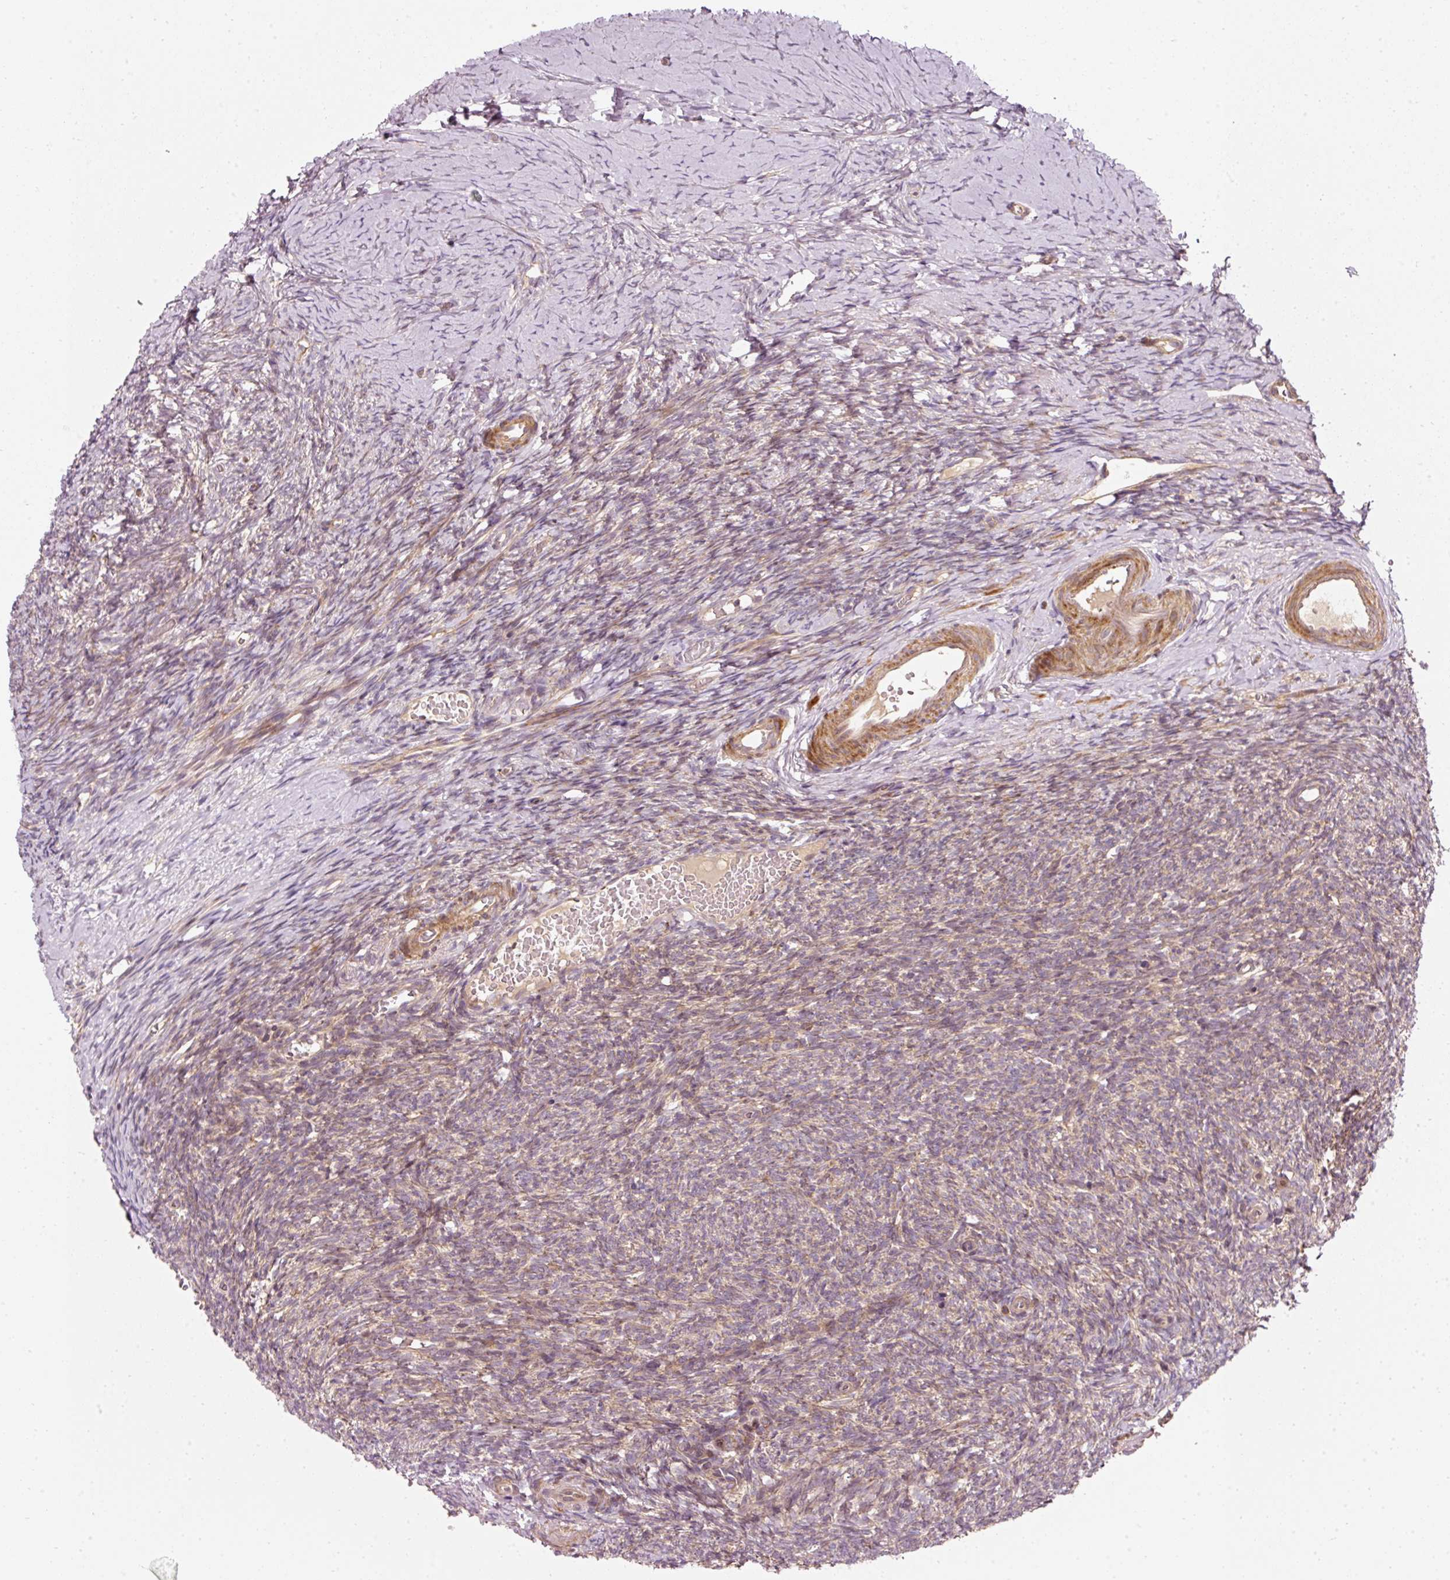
{"staining": {"intensity": "moderate", "quantity": ">75%", "location": "cytoplasmic/membranous"}, "tissue": "ovary", "cell_type": "Follicle cells", "image_type": "normal", "snomed": [{"axis": "morphology", "description": "Normal tissue, NOS"}, {"axis": "topography", "description": "Ovary"}], "caption": "IHC image of normal ovary: human ovary stained using IHC reveals medium levels of moderate protein expression localized specifically in the cytoplasmic/membranous of follicle cells, appearing as a cytoplasmic/membranous brown color.", "gene": "NAPA", "patient": {"sex": "female", "age": 39}}